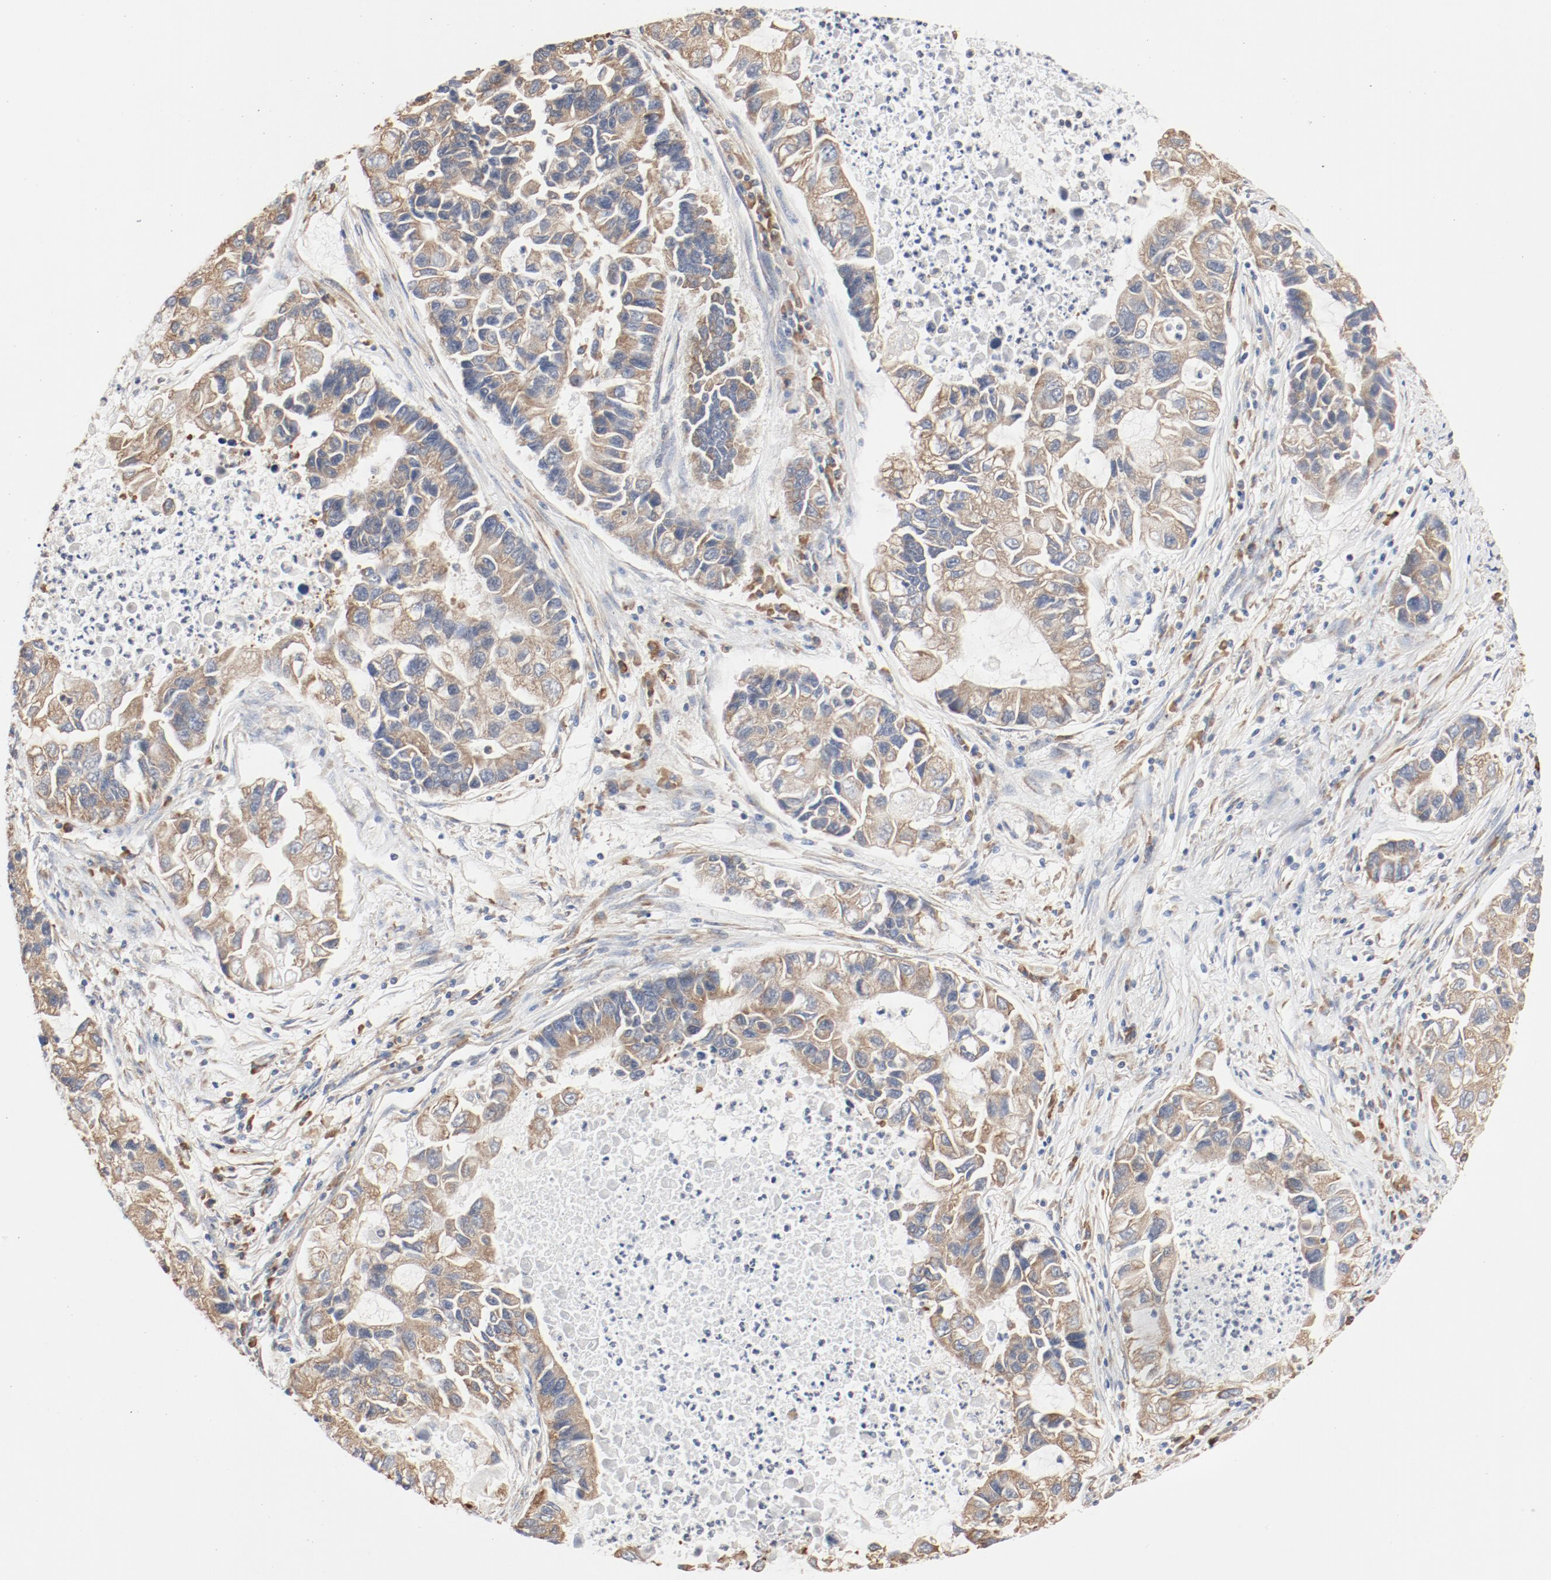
{"staining": {"intensity": "moderate", "quantity": ">75%", "location": "cytoplasmic/membranous"}, "tissue": "lung cancer", "cell_type": "Tumor cells", "image_type": "cancer", "snomed": [{"axis": "morphology", "description": "Adenocarcinoma, NOS"}, {"axis": "topography", "description": "Lung"}], "caption": "The micrograph shows immunohistochemical staining of lung cancer (adenocarcinoma). There is moderate cytoplasmic/membranous staining is appreciated in about >75% of tumor cells.", "gene": "RPS6", "patient": {"sex": "female", "age": 51}}